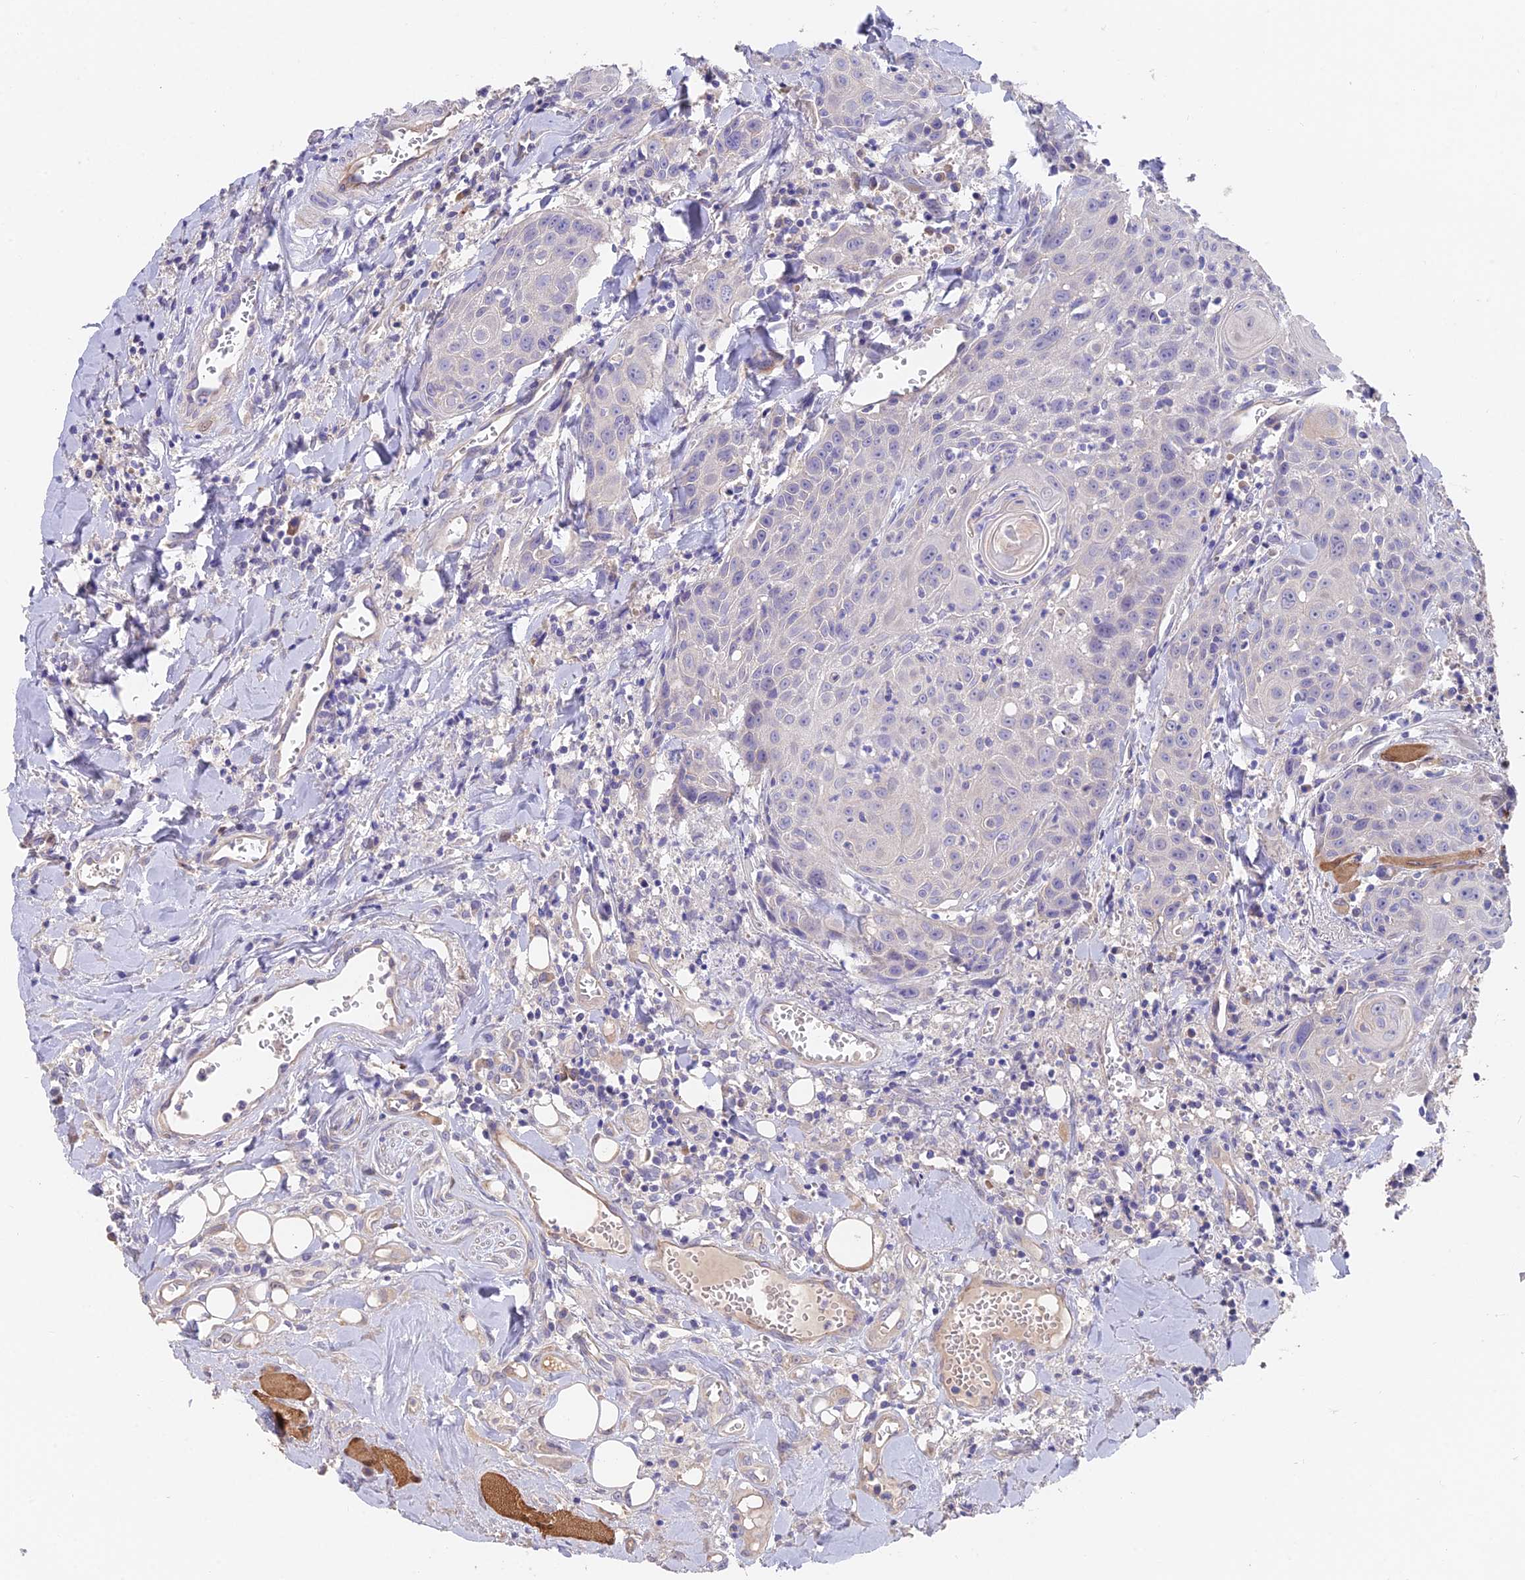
{"staining": {"intensity": "negative", "quantity": "none", "location": "none"}, "tissue": "head and neck cancer", "cell_type": "Tumor cells", "image_type": "cancer", "snomed": [{"axis": "morphology", "description": "Squamous cell carcinoma, NOS"}, {"axis": "topography", "description": "Oral tissue"}, {"axis": "topography", "description": "Head-Neck"}], "caption": "Image shows no significant protein staining in tumor cells of head and neck cancer (squamous cell carcinoma).", "gene": "FAM168B", "patient": {"sex": "female", "age": 82}}